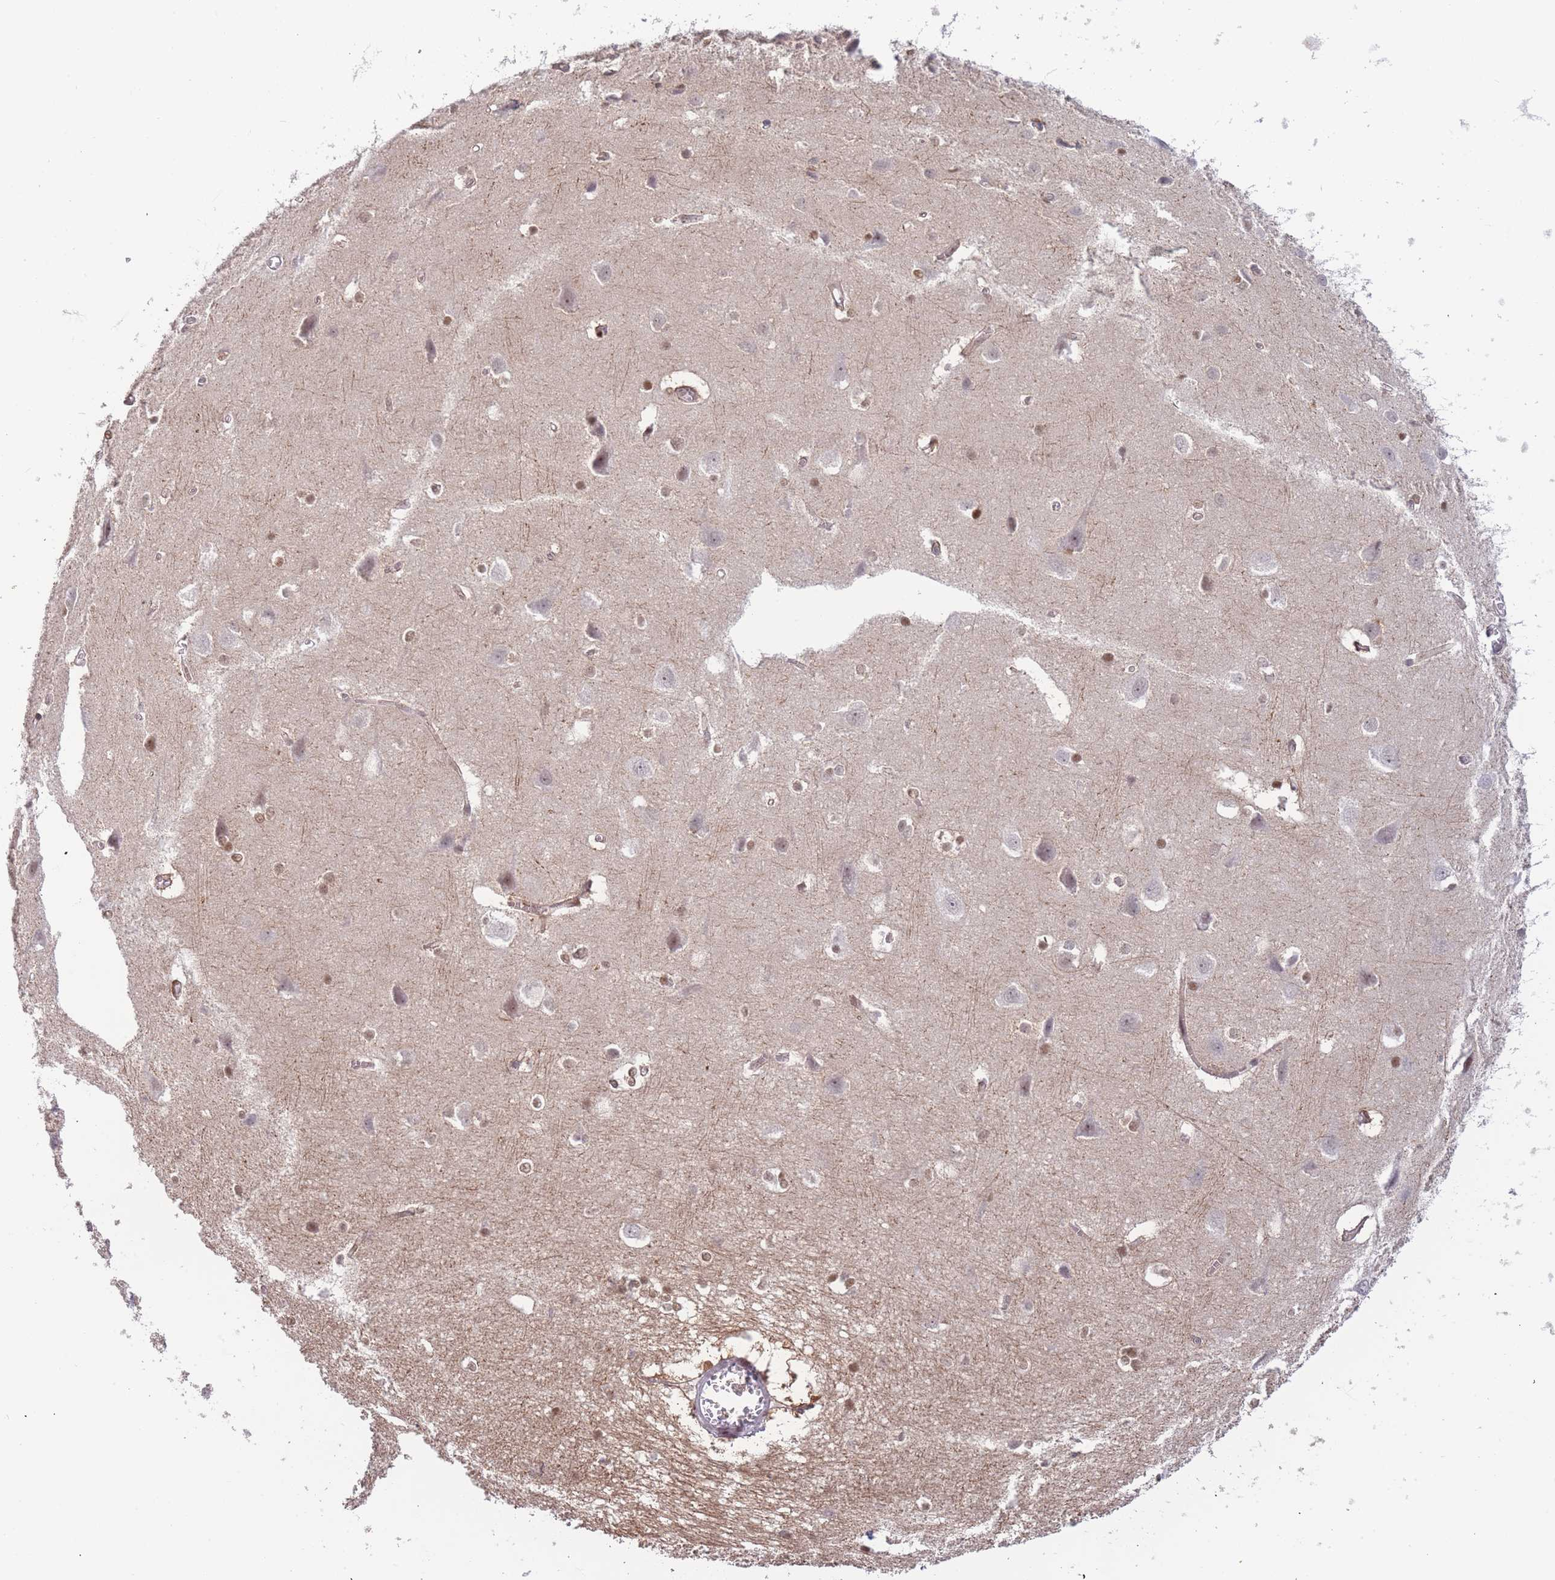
{"staining": {"intensity": "weak", "quantity": "25%-75%", "location": "cytoplasmic/membranous"}, "tissue": "cerebral cortex", "cell_type": "Endothelial cells", "image_type": "normal", "snomed": [{"axis": "morphology", "description": "Normal tissue, NOS"}, {"axis": "topography", "description": "Cerebral cortex"}], "caption": "This histopathology image displays immunohistochemistry staining of unremarkable cerebral cortex, with low weak cytoplasmic/membranous positivity in about 25%-75% of endothelial cells.", "gene": "DEAF1", "patient": {"sex": "male", "age": 37}}